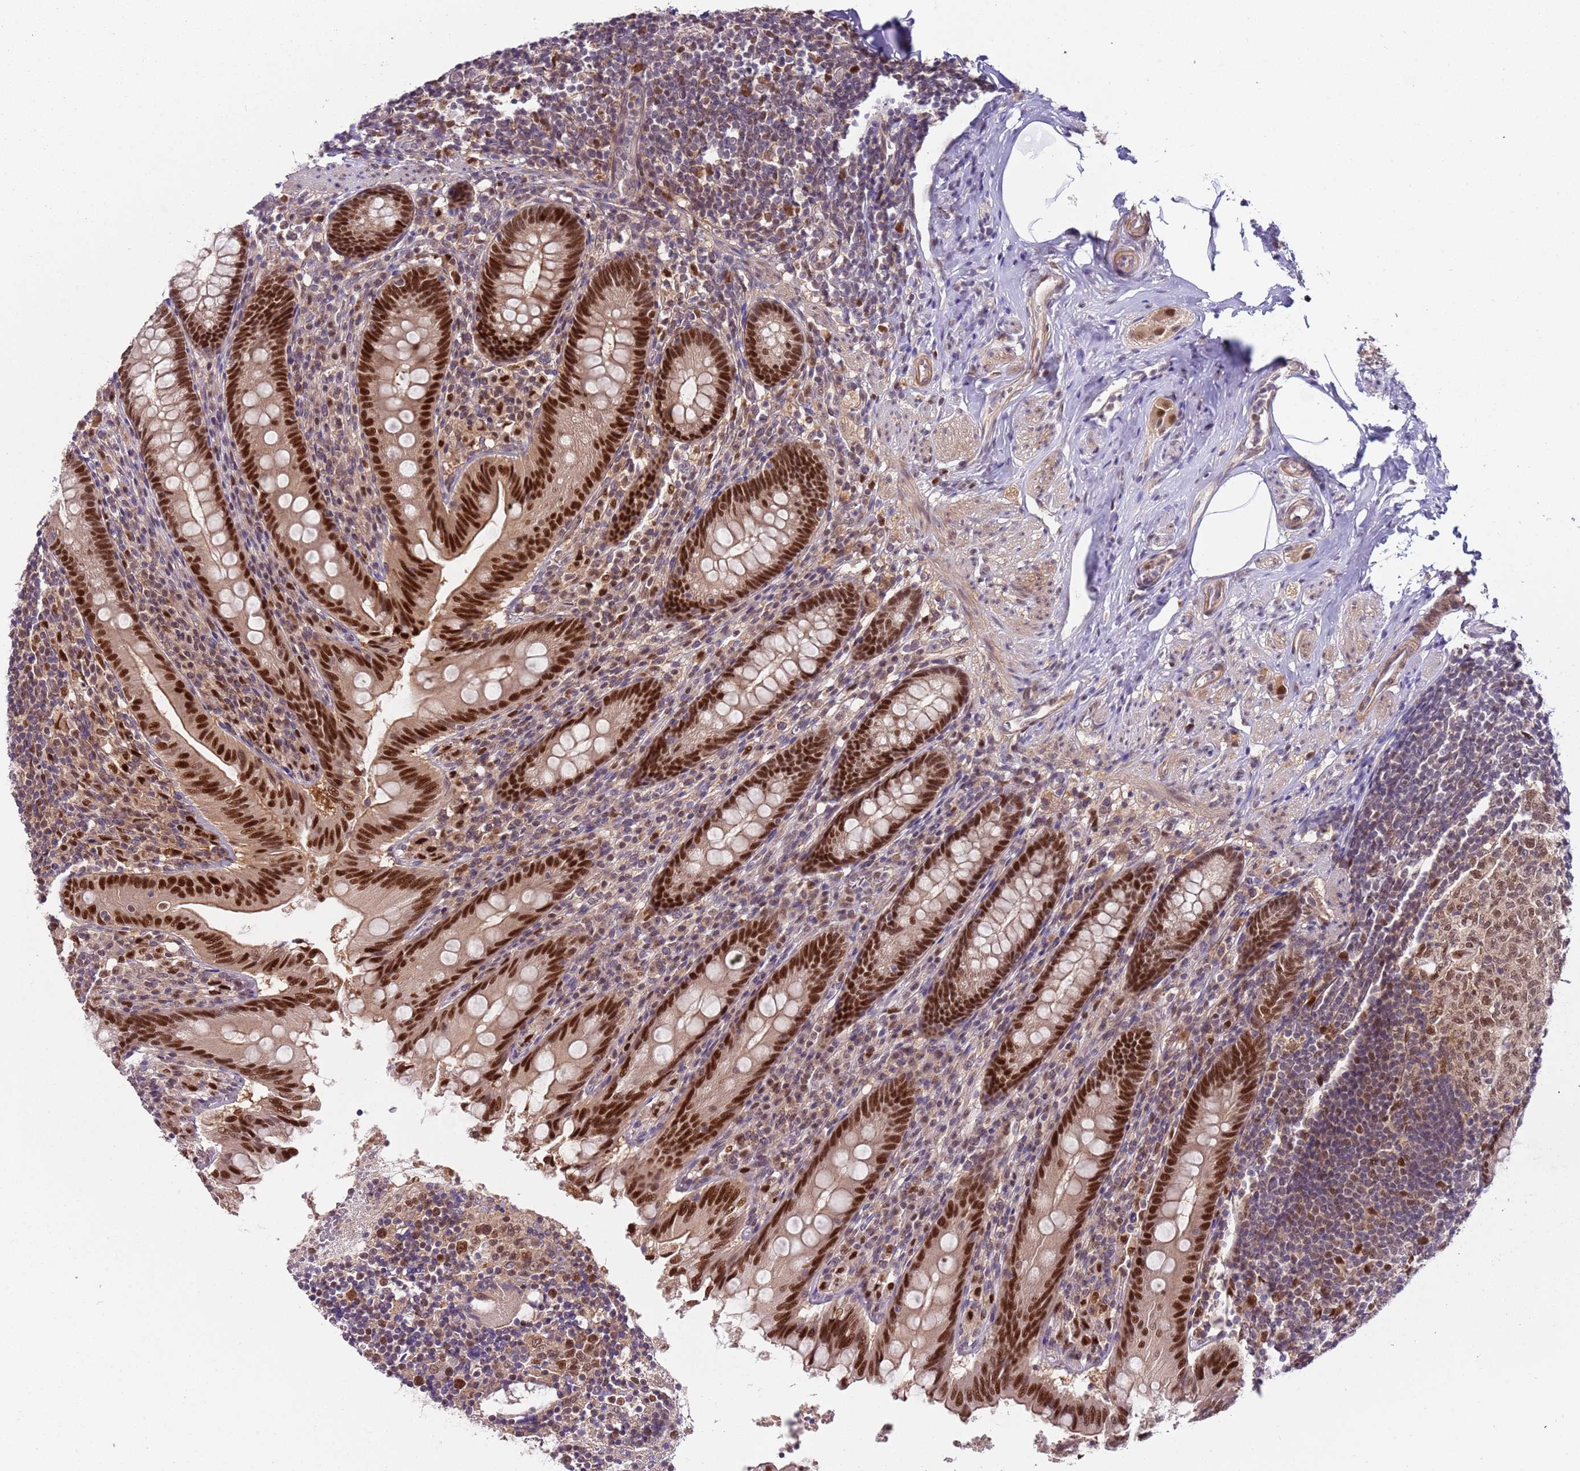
{"staining": {"intensity": "strong", "quantity": ">75%", "location": "nuclear"}, "tissue": "appendix", "cell_type": "Glandular cells", "image_type": "normal", "snomed": [{"axis": "morphology", "description": "Normal tissue, NOS"}, {"axis": "topography", "description": "Appendix"}], "caption": "The image reveals staining of unremarkable appendix, revealing strong nuclear protein positivity (brown color) within glandular cells. Immunohistochemistry stains the protein of interest in brown and the nuclei are stained blue.", "gene": "RMND5B", "patient": {"sex": "male", "age": 55}}